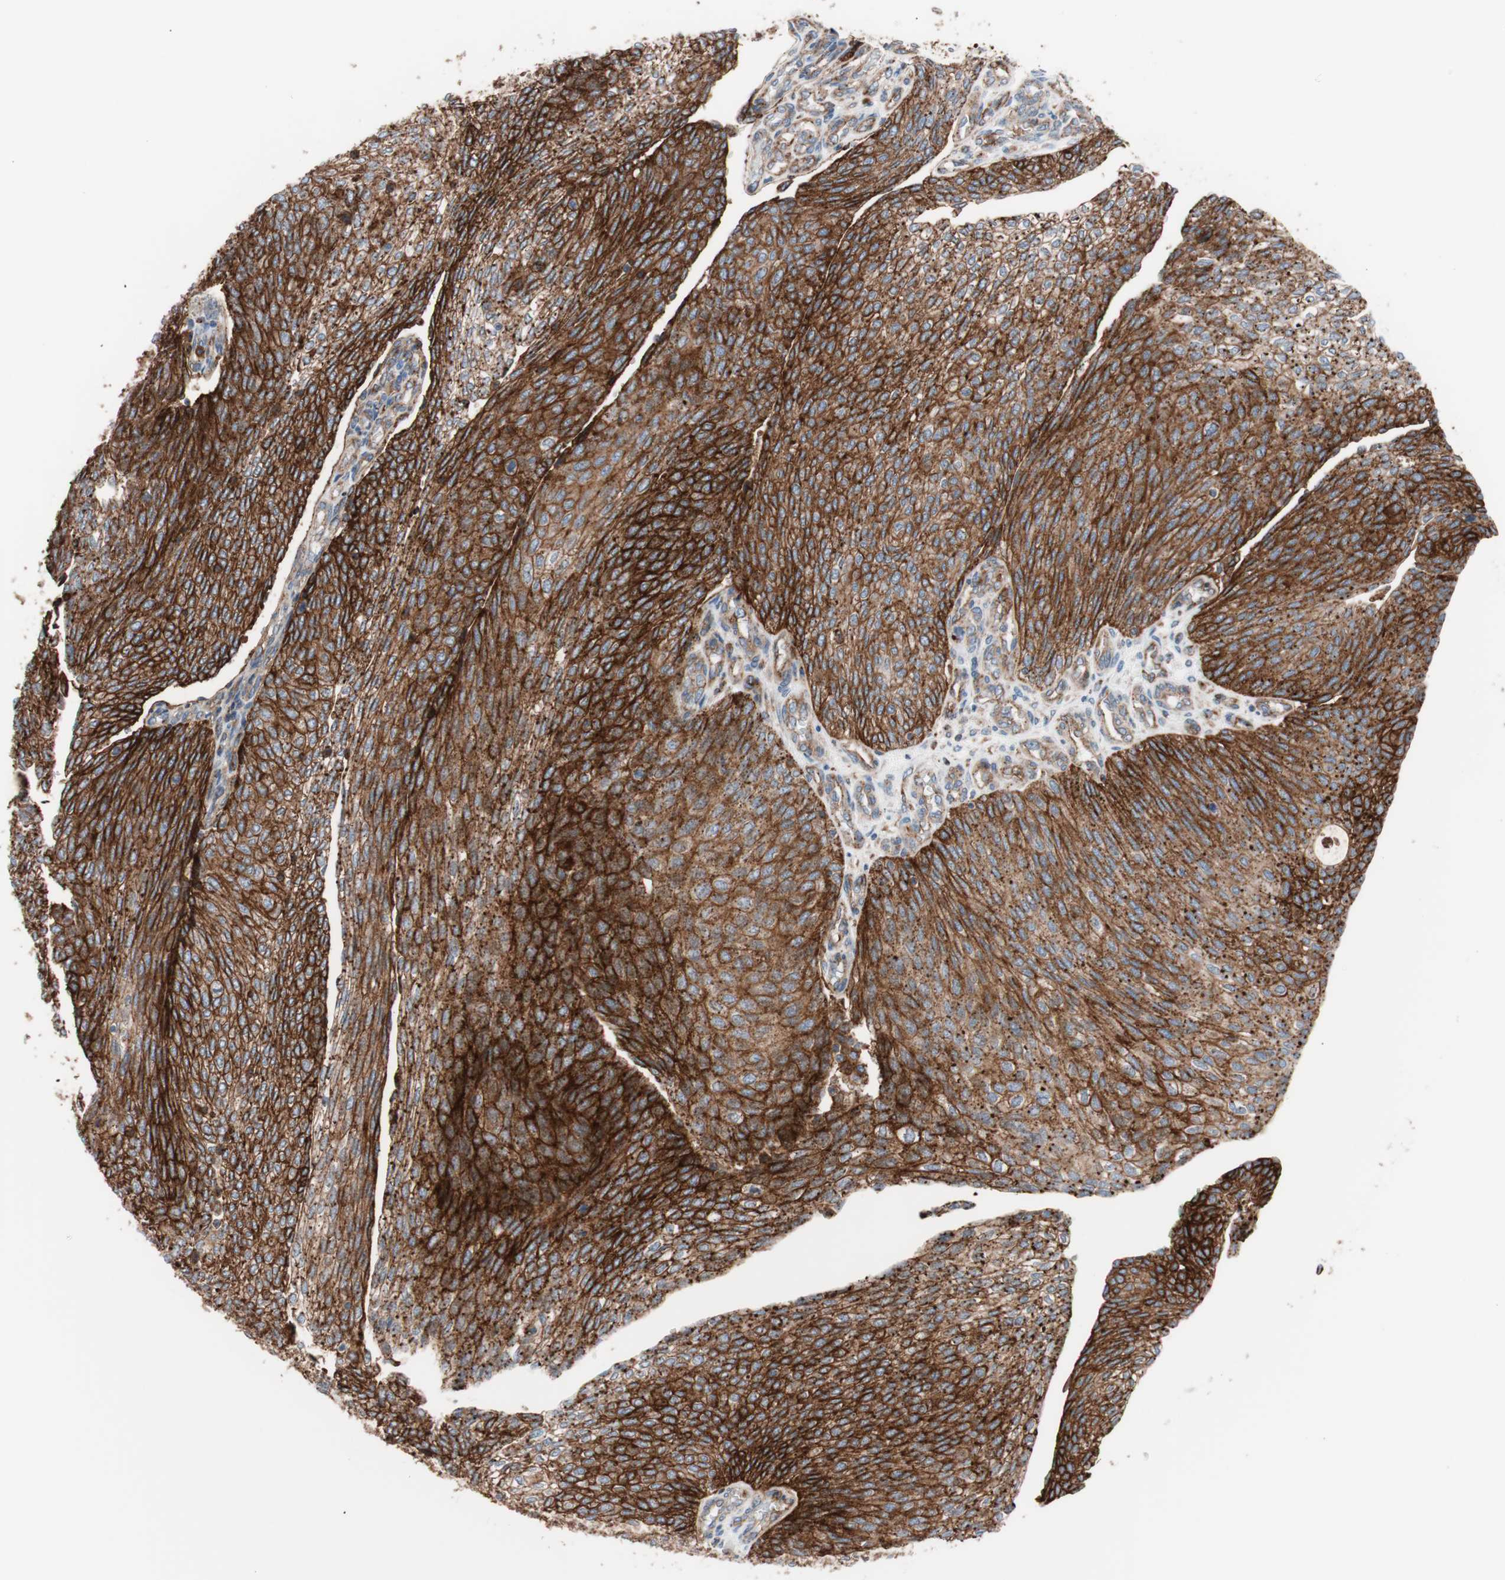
{"staining": {"intensity": "strong", "quantity": ">75%", "location": "cytoplasmic/membranous"}, "tissue": "urothelial cancer", "cell_type": "Tumor cells", "image_type": "cancer", "snomed": [{"axis": "morphology", "description": "Urothelial carcinoma, Low grade"}, {"axis": "topography", "description": "Urinary bladder"}], "caption": "High-magnification brightfield microscopy of urothelial cancer stained with DAB (brown) and counterstained with hematoxylin (blue). tumor cells exhibit strong cytoplasmic/membranous expression is appreciated in about>75% of cells.", "gene": "FLOT2", "patient": {"sex": "female", "age": 79}}